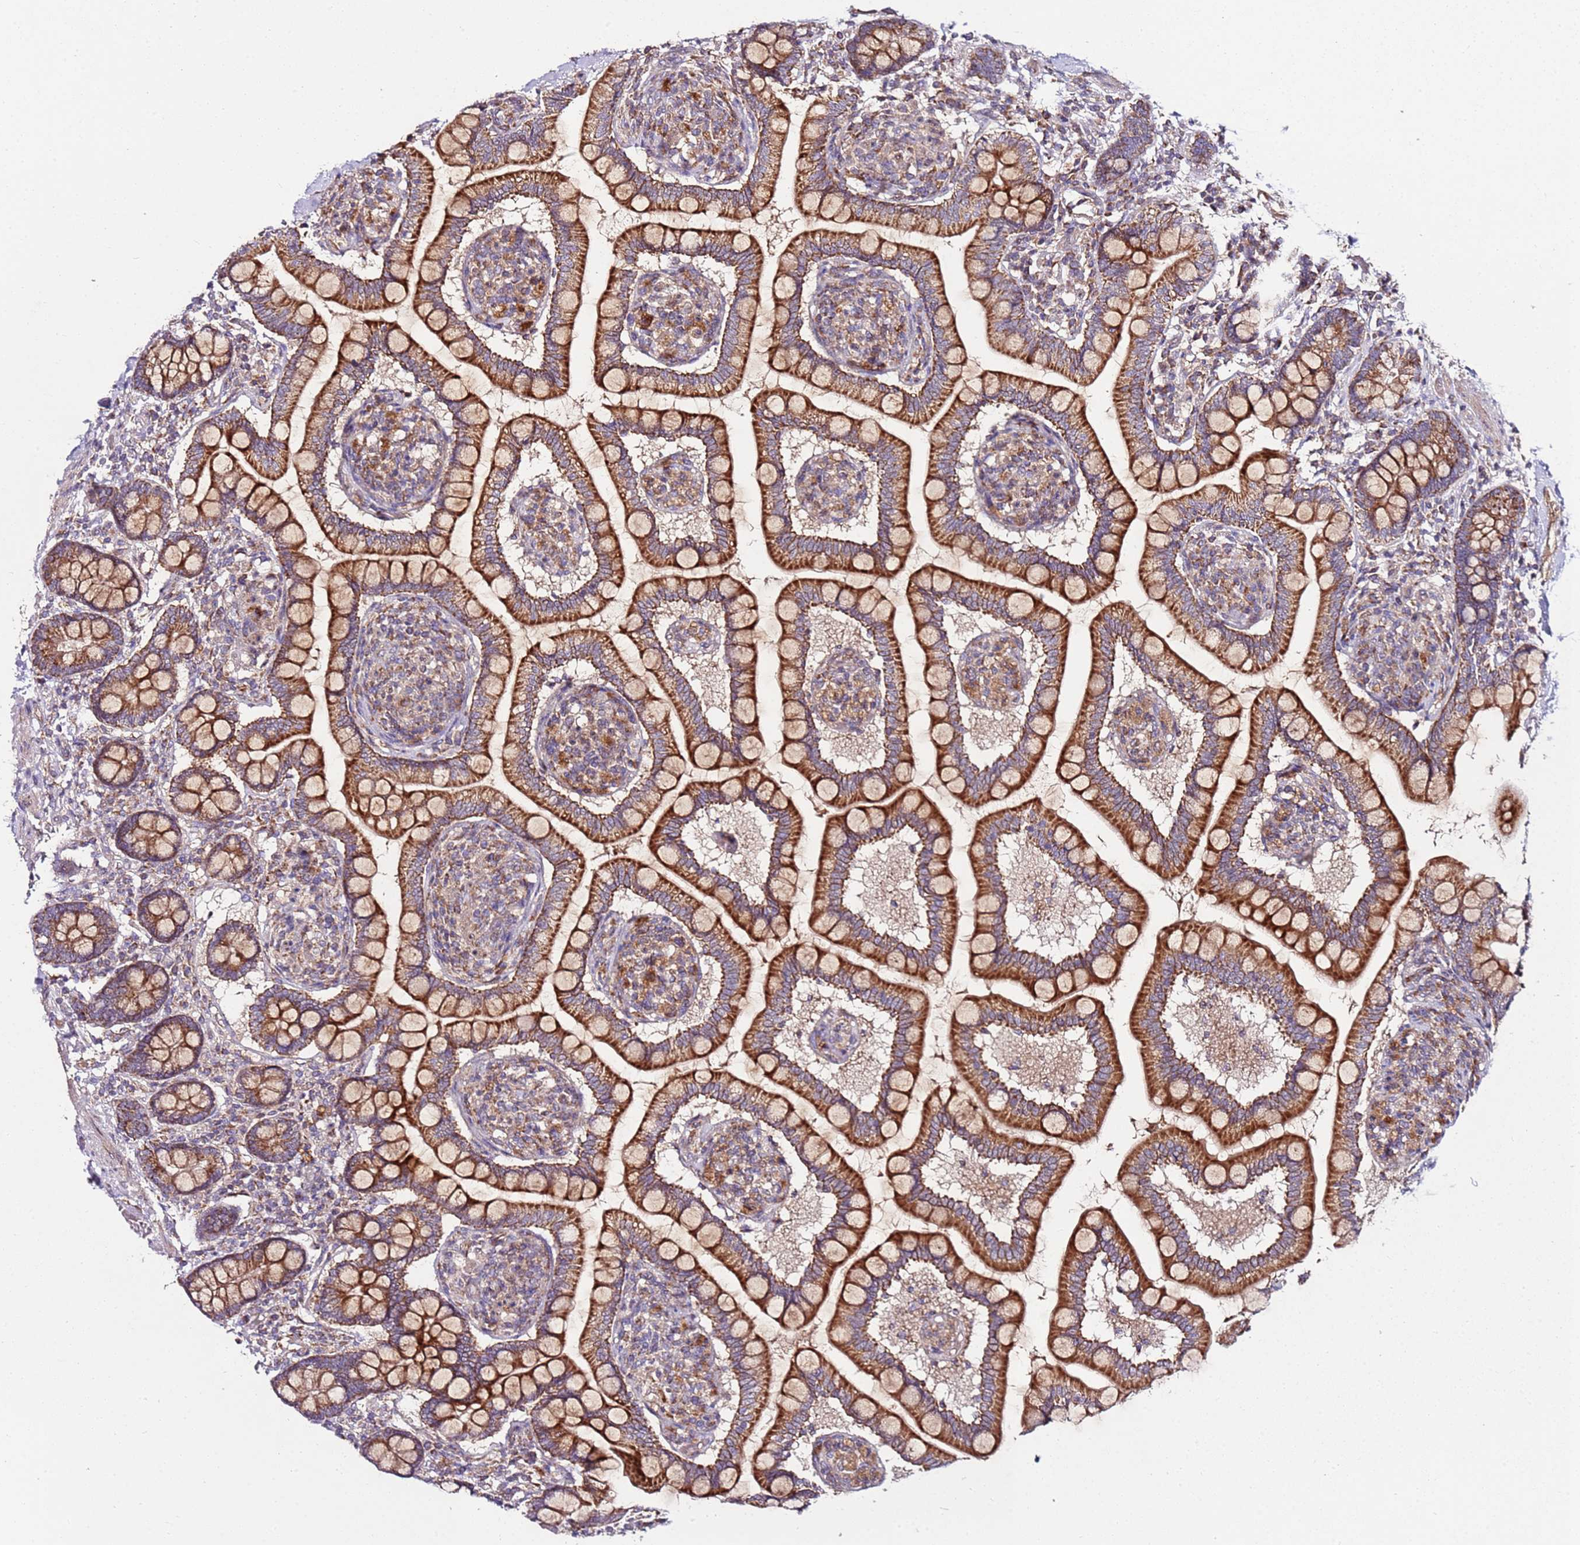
{"staining": {"intensity": "strong", "quantity": ">75%", "location": "cytoplasmic/membranous"}, "tissue": "small intestine", "cell_type": "Glandular cells", "image_type": "normal", "snomed": [{"axis": "morphology", "description": "Normal tissue, NOS"}, {"axis": "topography", "description": "Small intestine"}], "caption": "An image of human small intestine stained for a protein exhibits strong cytoplasmic/membranous brown staining in glandular cells. The staining was performed using DAB (3,3'-diaminobenzidine) to visualize the protein expression in brown, while the nuclei were stained in blue with hematoxylin (Magnification: 20x).", "gene": "KRTAP21", "patient": {"sex": "female", "age": 64}}